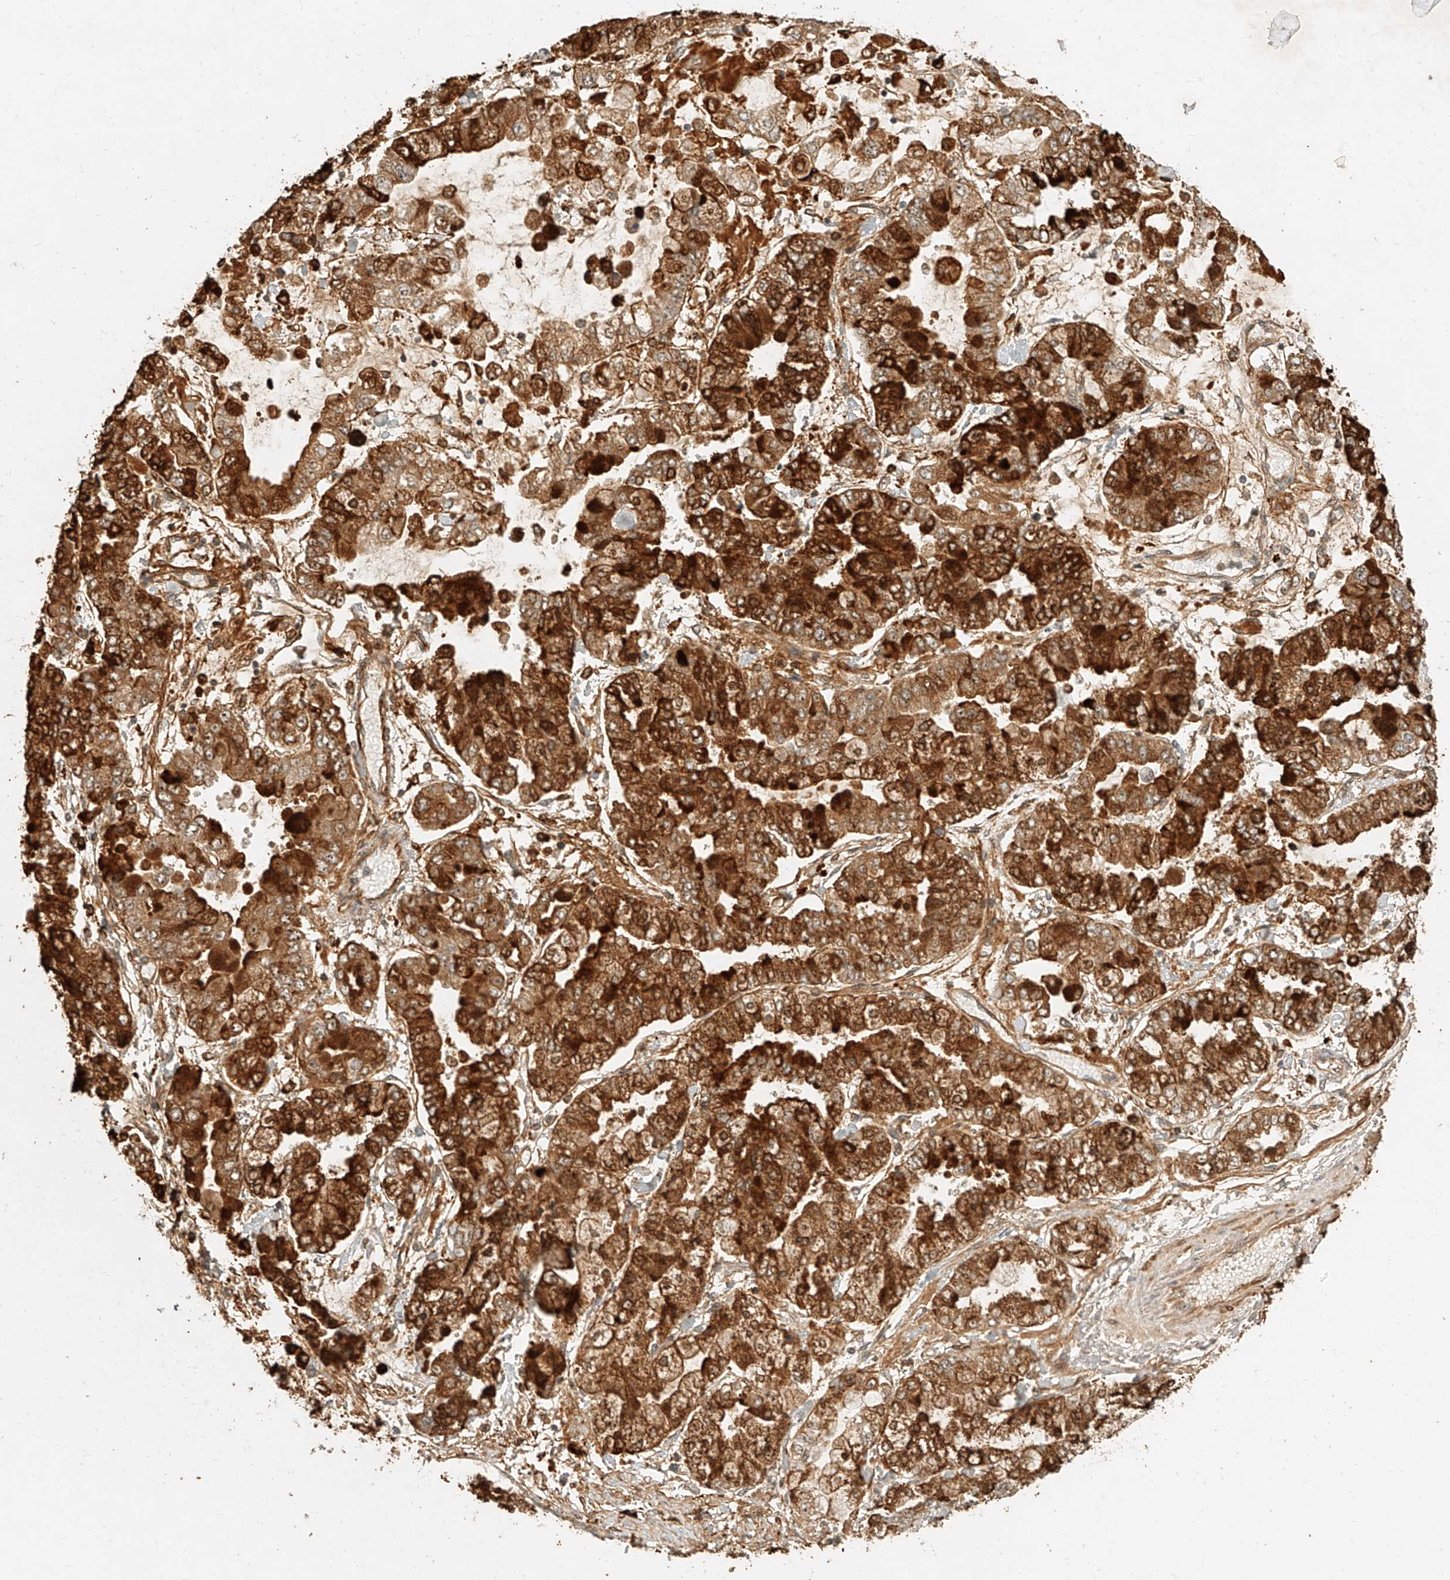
{"staining": {"intensity": "strong", "quantity": ">75%", "location": "cytoplasmic/membranous"}, "tissue": "stomach cancer", "cell_type": "Tumor cells", "image_type": "cancer", "snomed": [{"axis": "morphology", "description": "Normal tissue, NOS"}, {"axis": "morphology", "description": "Adenocarcinoma, NOS"}, {"axis": "topography", "description": "Stomach, upper"}, {"axis": "topography", "description": "Stomach"}], "caption": "DAB immunohistochemical staining of stomach cancer (adenocarcinoma) demonstrates strong cytoplasmic/membranous protein staining in about >75% of tumor cells.", "gene": "CXorf58", "patient": {"sex": "male", "age": 76}}